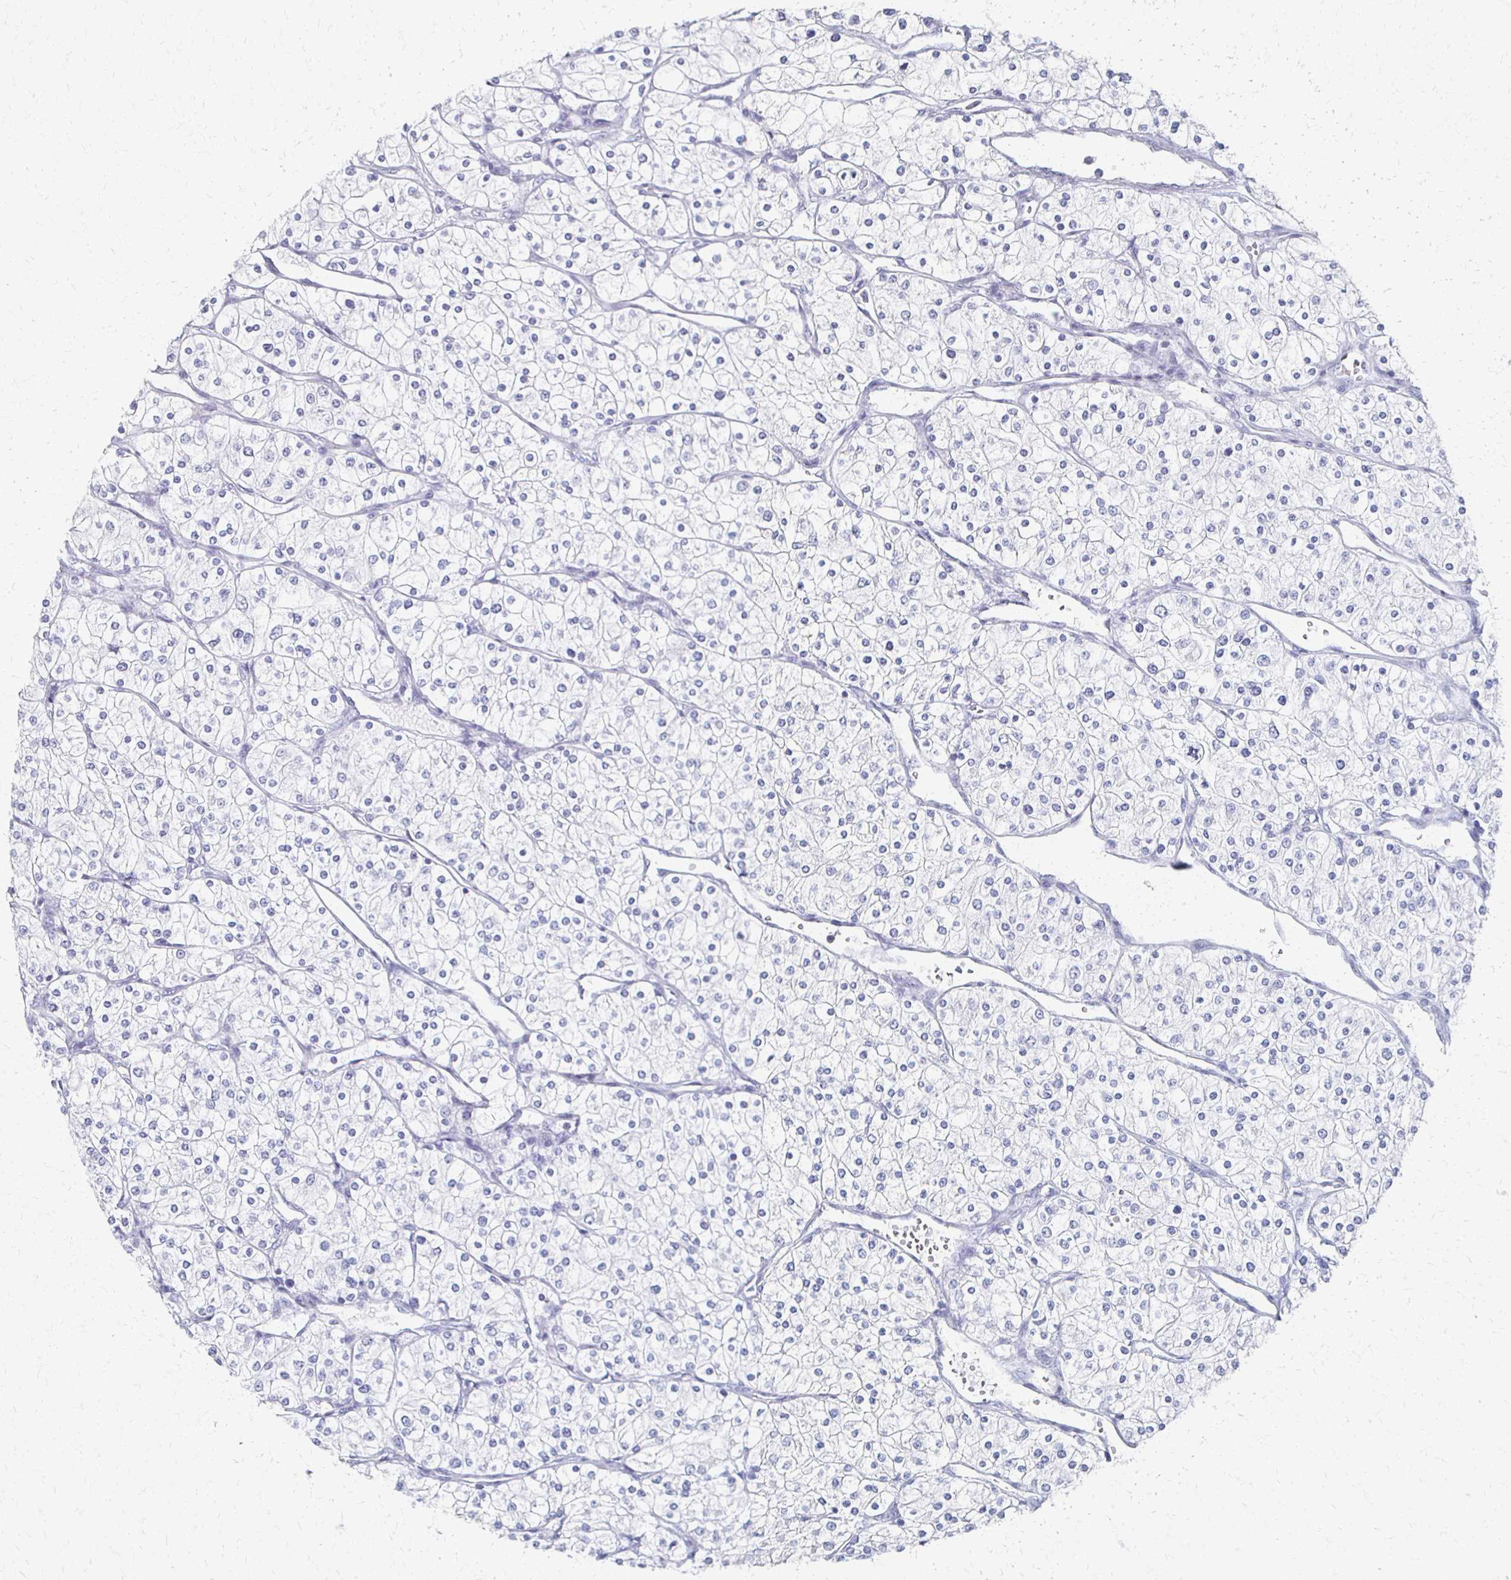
{"staining": {"intensity": "negative", "quantity": "none", "location": "none"}, "tissue": "renal cancer", "cell_type": "Tumor cells", "image_type": "cancer", "snomed": [{"axis": "morphology", "description": "Adenocarcinoma, NOS"}, {"axis": "topography", "description": "Kidney"}], "caption": "This is an immunohistochemistry micrograph of human renal adenocarcinoma. There is no positivity in tumor cells.", "gene": "CXCR2", "patient": {"sex": "male", "age": 80}}